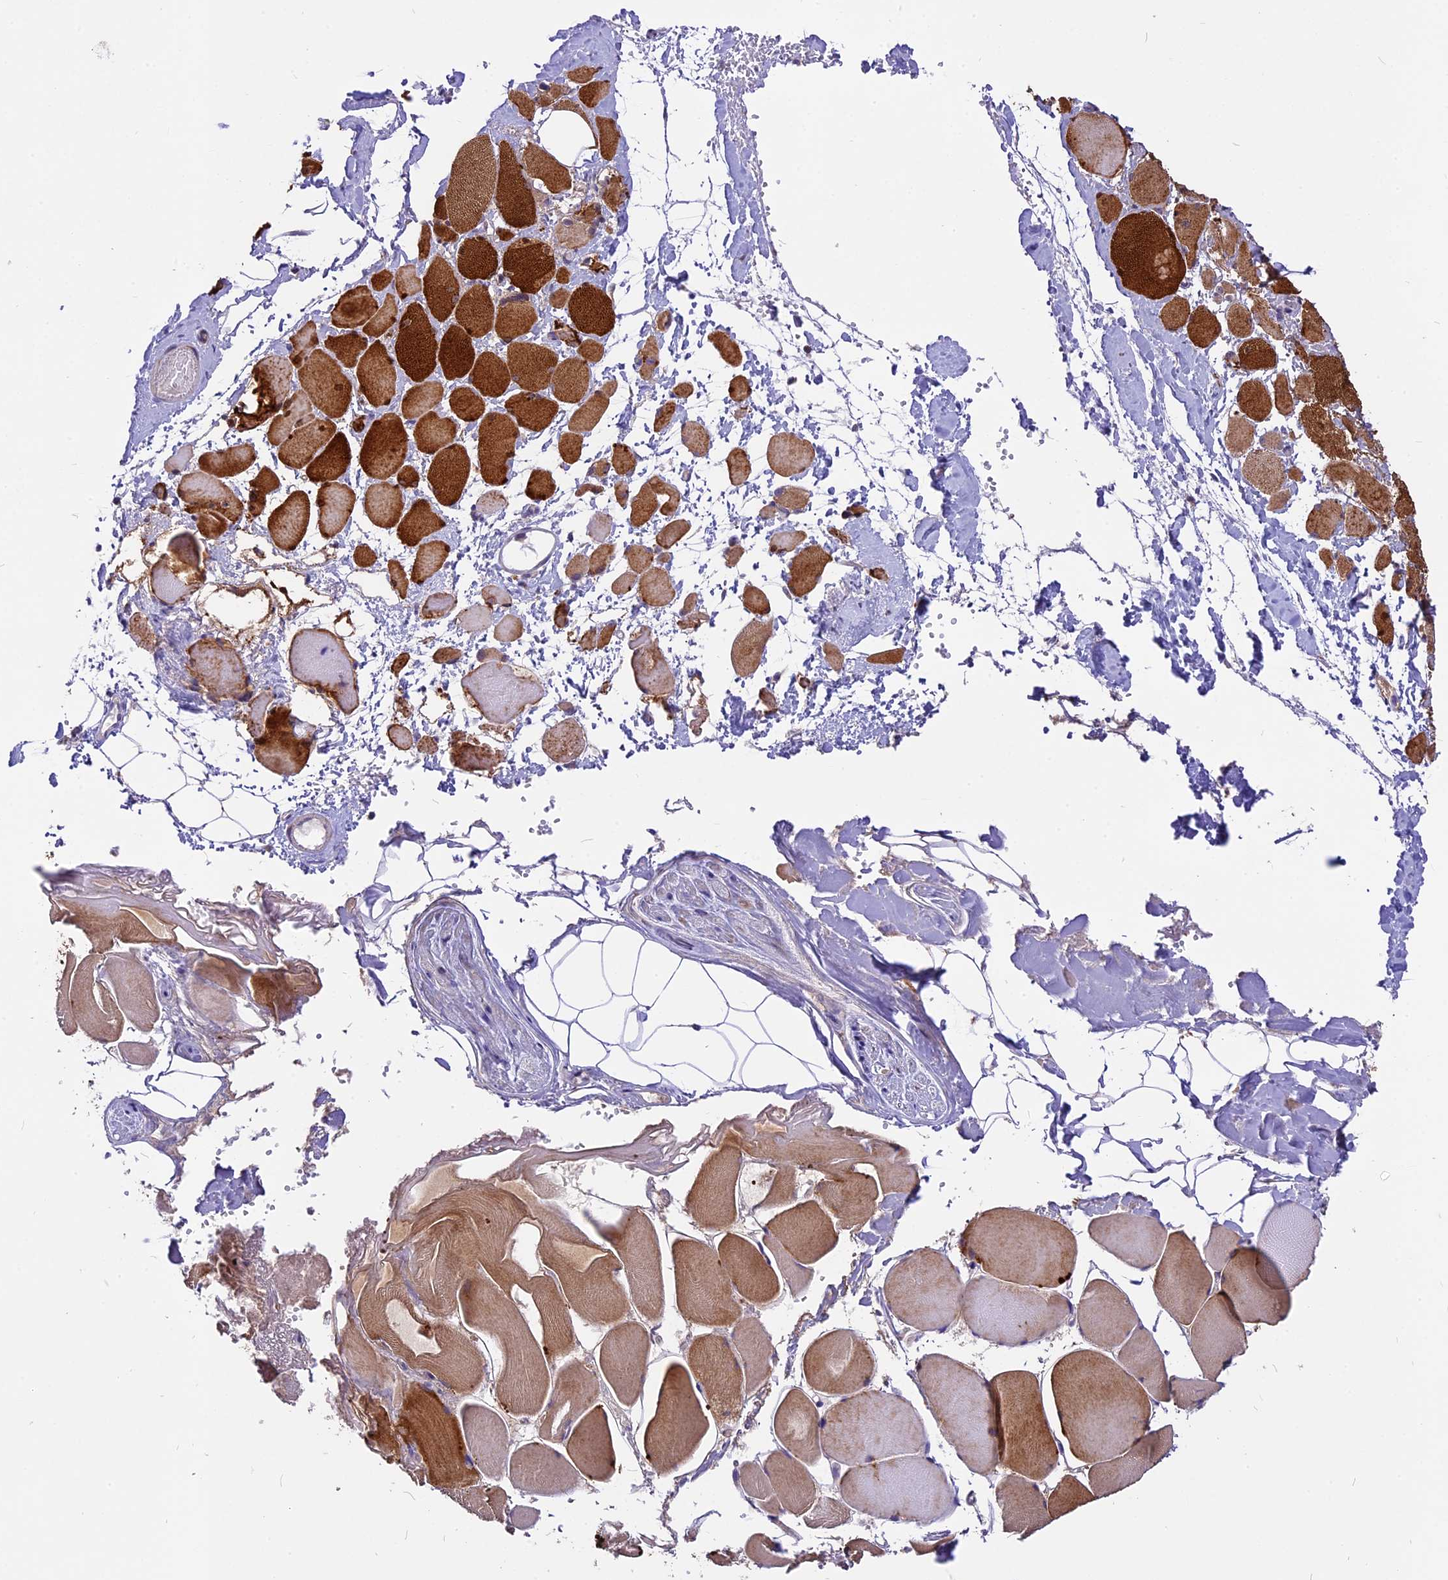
{"staining": {"intensity": "strong", "quantity": "25%-75%", "location": "cytoplasmic/membranous,nuclear"}, "tissue": "skeletal muscle", "cell_type": "Myocytes", "image_type": "normal", "snomed": [{"axis": "morphology", "description": "Normal tissue, NOS"}, {"axis": "morphology", "description": "Basal cell carcinoma"}, {"axis": "topography", "description": "Skeletal muscle"}], "caption": "DAB immunohistochemical staining of unremarkable skeletal muscle exhibits strong cytoplasmic/membranous,nuclear protein positivity in about 25%-75% of myocytes. (Brightfield microscopy of DAB IHC at high magnification).", "gene": "COX17", "patient": {"sex": "female", "age": 64}}